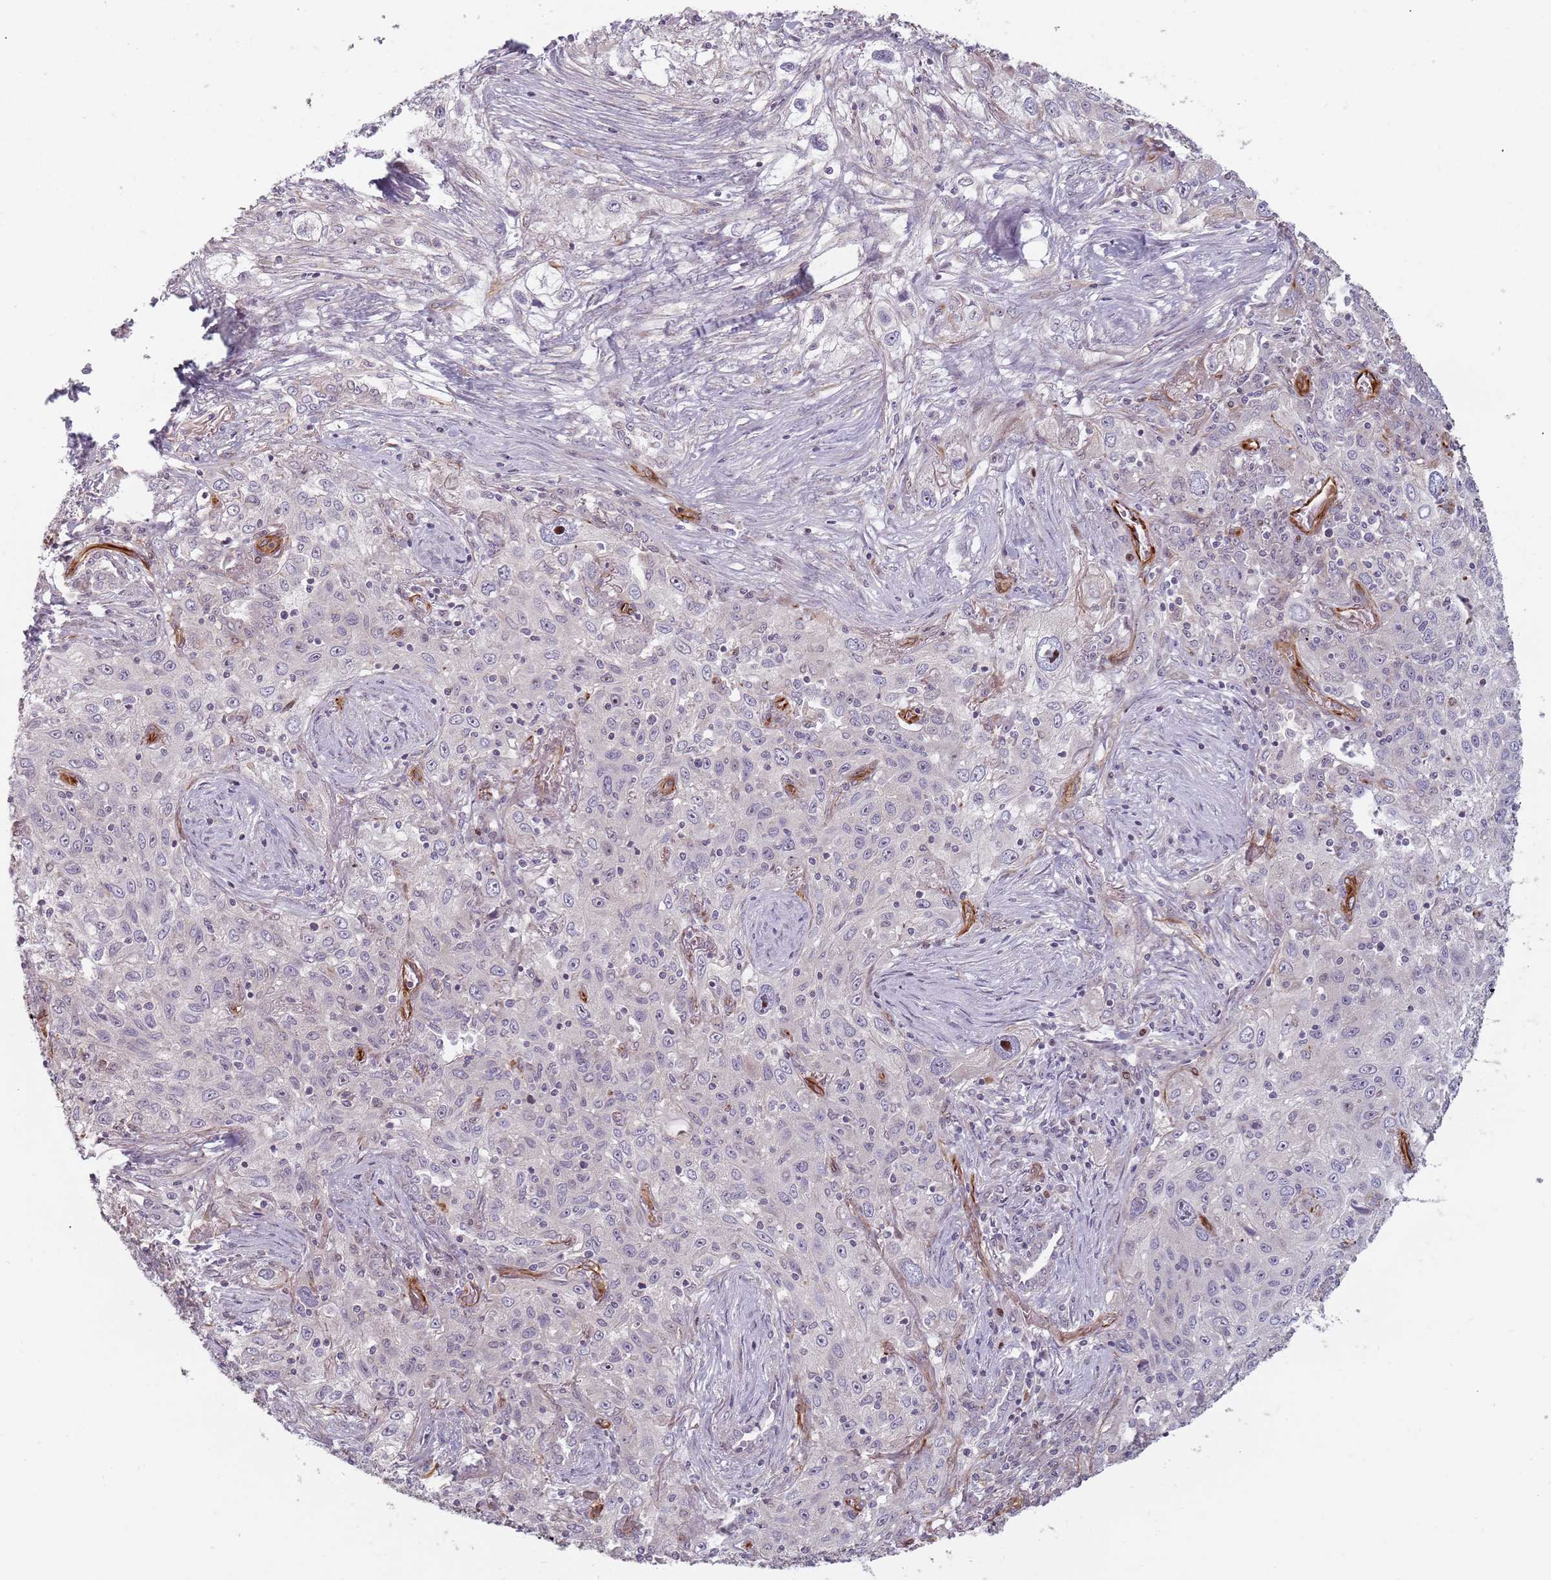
{"staining": {"intensity": "negative", "quantity": "none", "location": "none"}, "tissue": "lung cancer", "cell_type": "Tumor cells", "image_type": "cancer", "snomed": [{"axis": "morphology", "description": "Squamous cell carcinoma, NOS"}, {"axis": "topography", "description": "Lung"}], "caption": "An image of human squamous cell carcinoma (lung) is negative for staining in tumor cells.", "gene": "GAS2L3", "patient": {"sex": "female", "age": 69}}